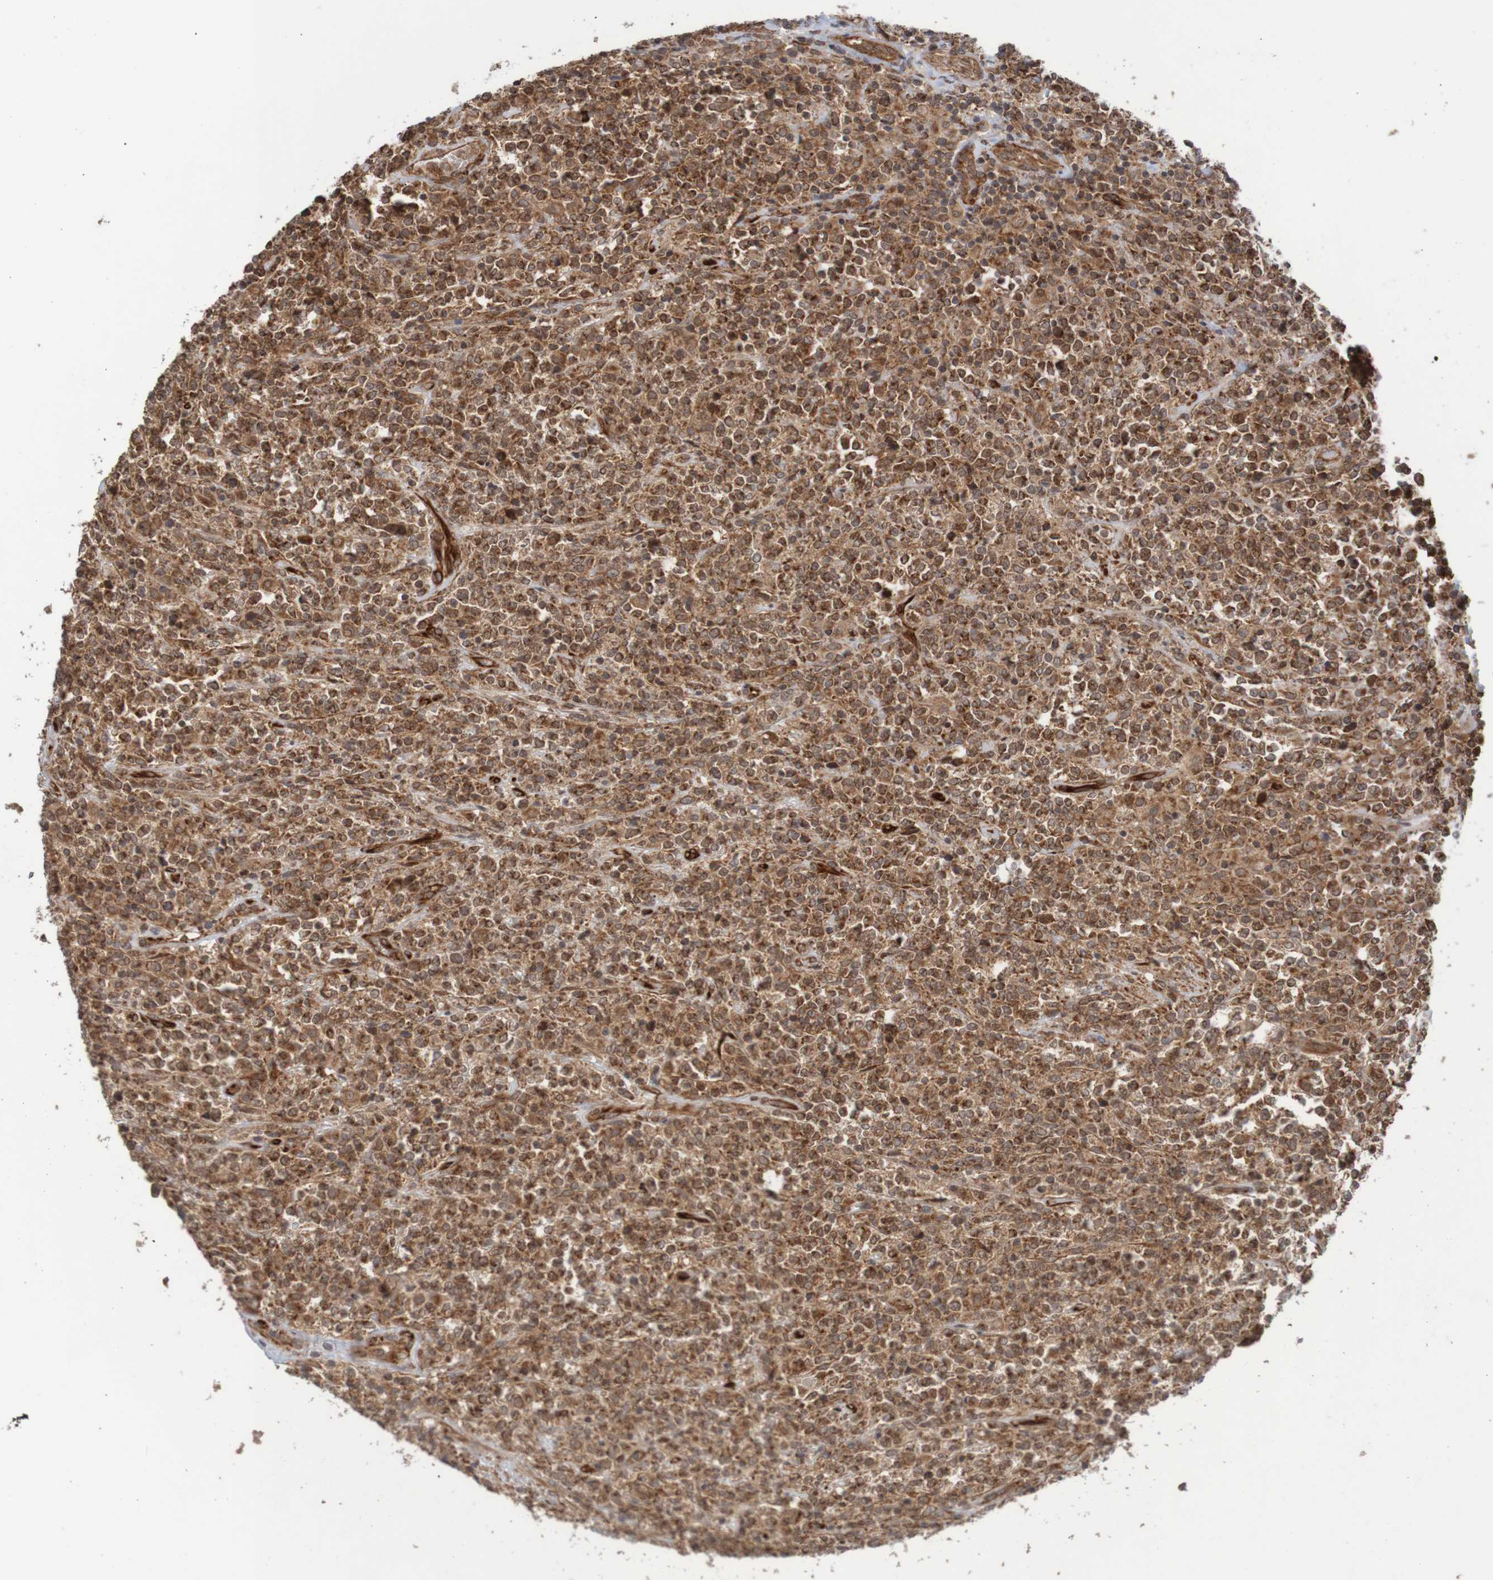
{"staining": {"intensity": "moderate", "quantity": ">75%", "location": "cytoplasmic/membranous"}, "tissue": "lymphoma", "cell_type": "Tumor cells", "image_type": "cancer", "snomed": [{"axis": "morphology", "description": "Malignant lymphoma, non-Hodgkin's type, High grade"}, {"axis": "topography", "description": "Soft tissue"}], "caption": "This photomicrograph exhibits immunohistochemistry staining of human malignant lymphoma, non-Hodgkin's type (high-grade), with medium moderate cytoplasmic/membranous staining in approximately >75% of tumor cells.", "gene": "MRPL52", "patient": {"sex": "male", "age": 18}}